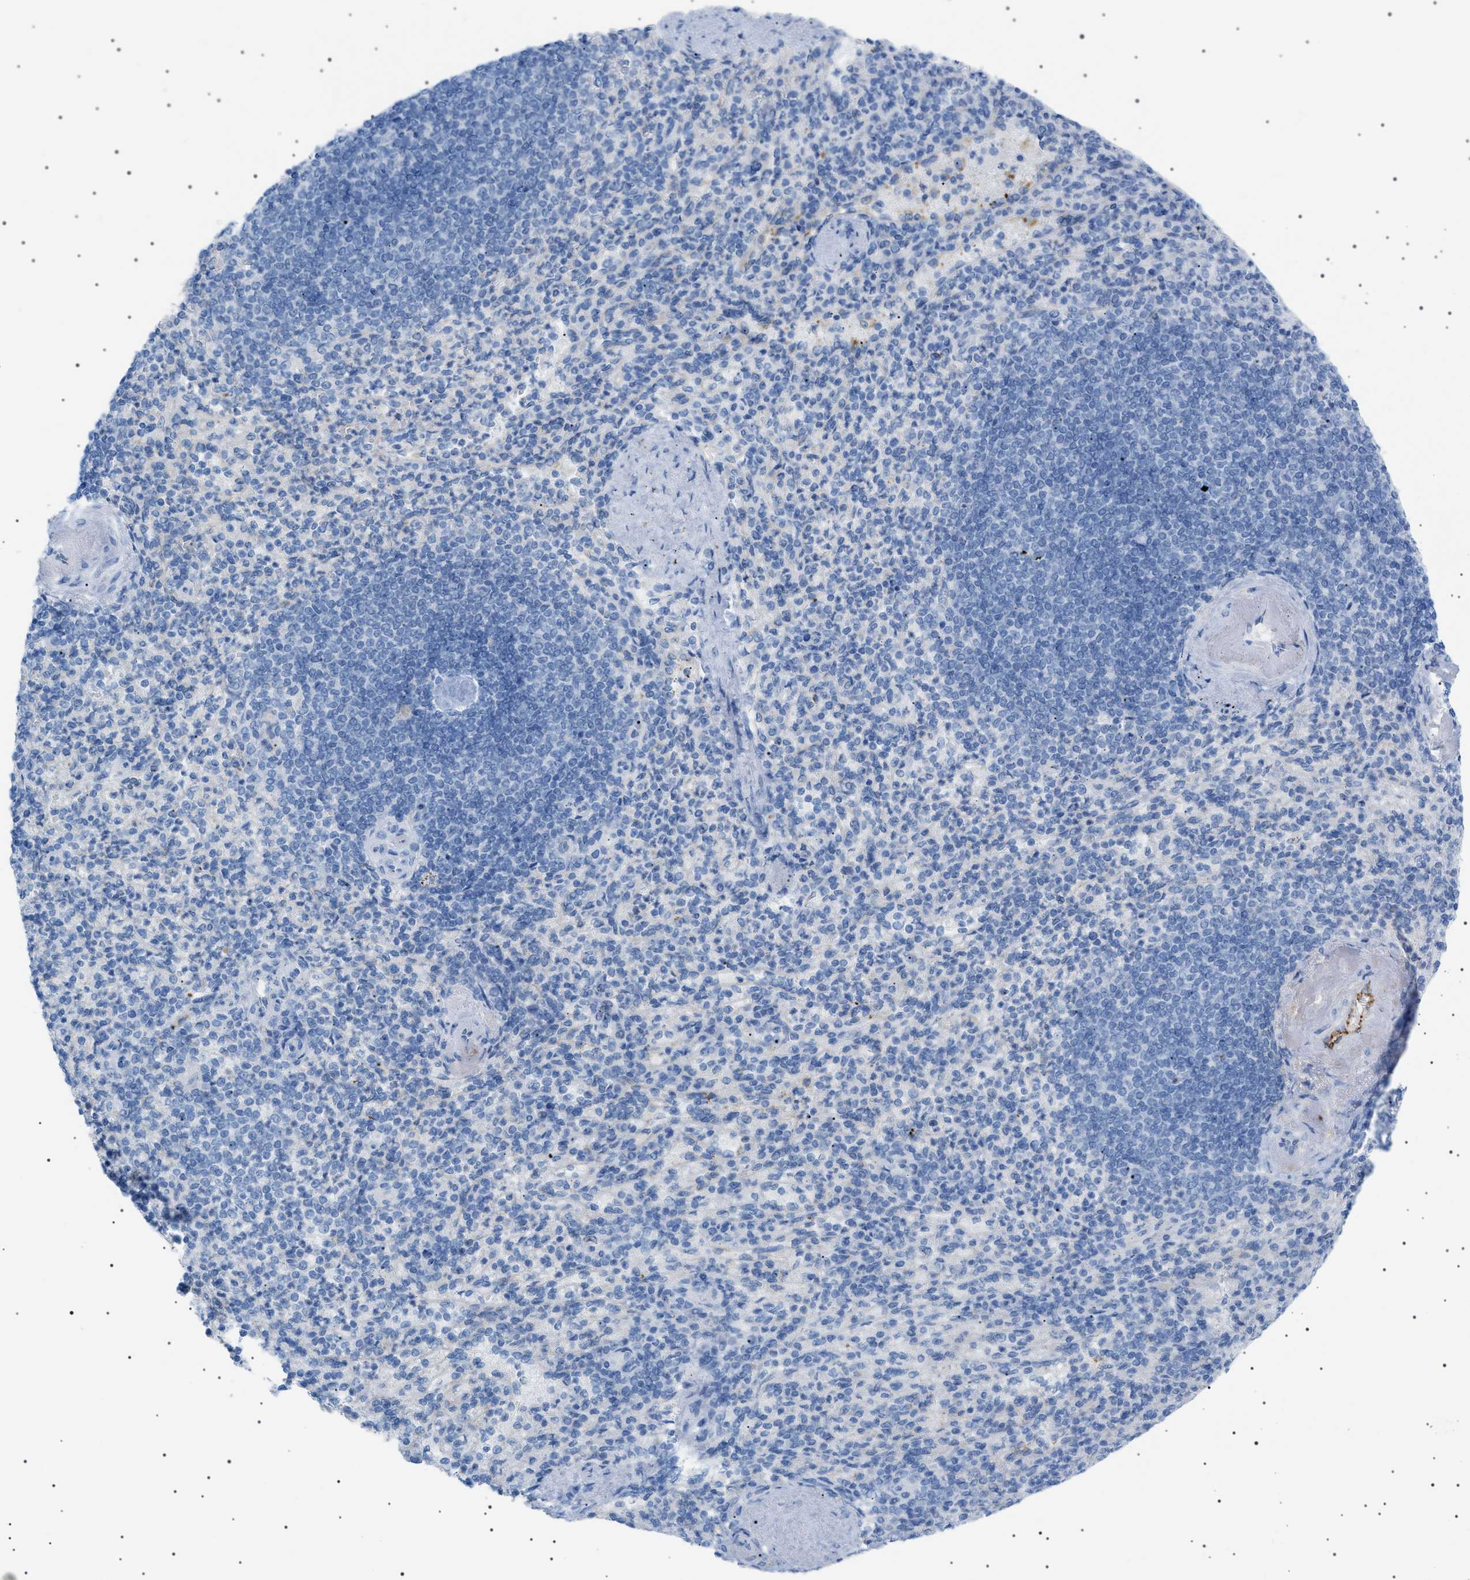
{"staining": {"intensity": "negative", "quantity": "none", "location": "none"}, "tissue": "spleen", "cell_type": "Cells in red pulp", "image_type": "normal", "snomed": [{"axis": "morphology", "description": "Normal tissue, NOS"}, {"axis": "topography", "description": "Spleen"}], "caption": "DAB (3,3'-diaminobenzidine) immunohistochemical staining of unremarkable spleen demonstrates no significant positivity in cells in red pulp.", "gene": "LPA", "patient": {"sex": "female", "age": 74}}